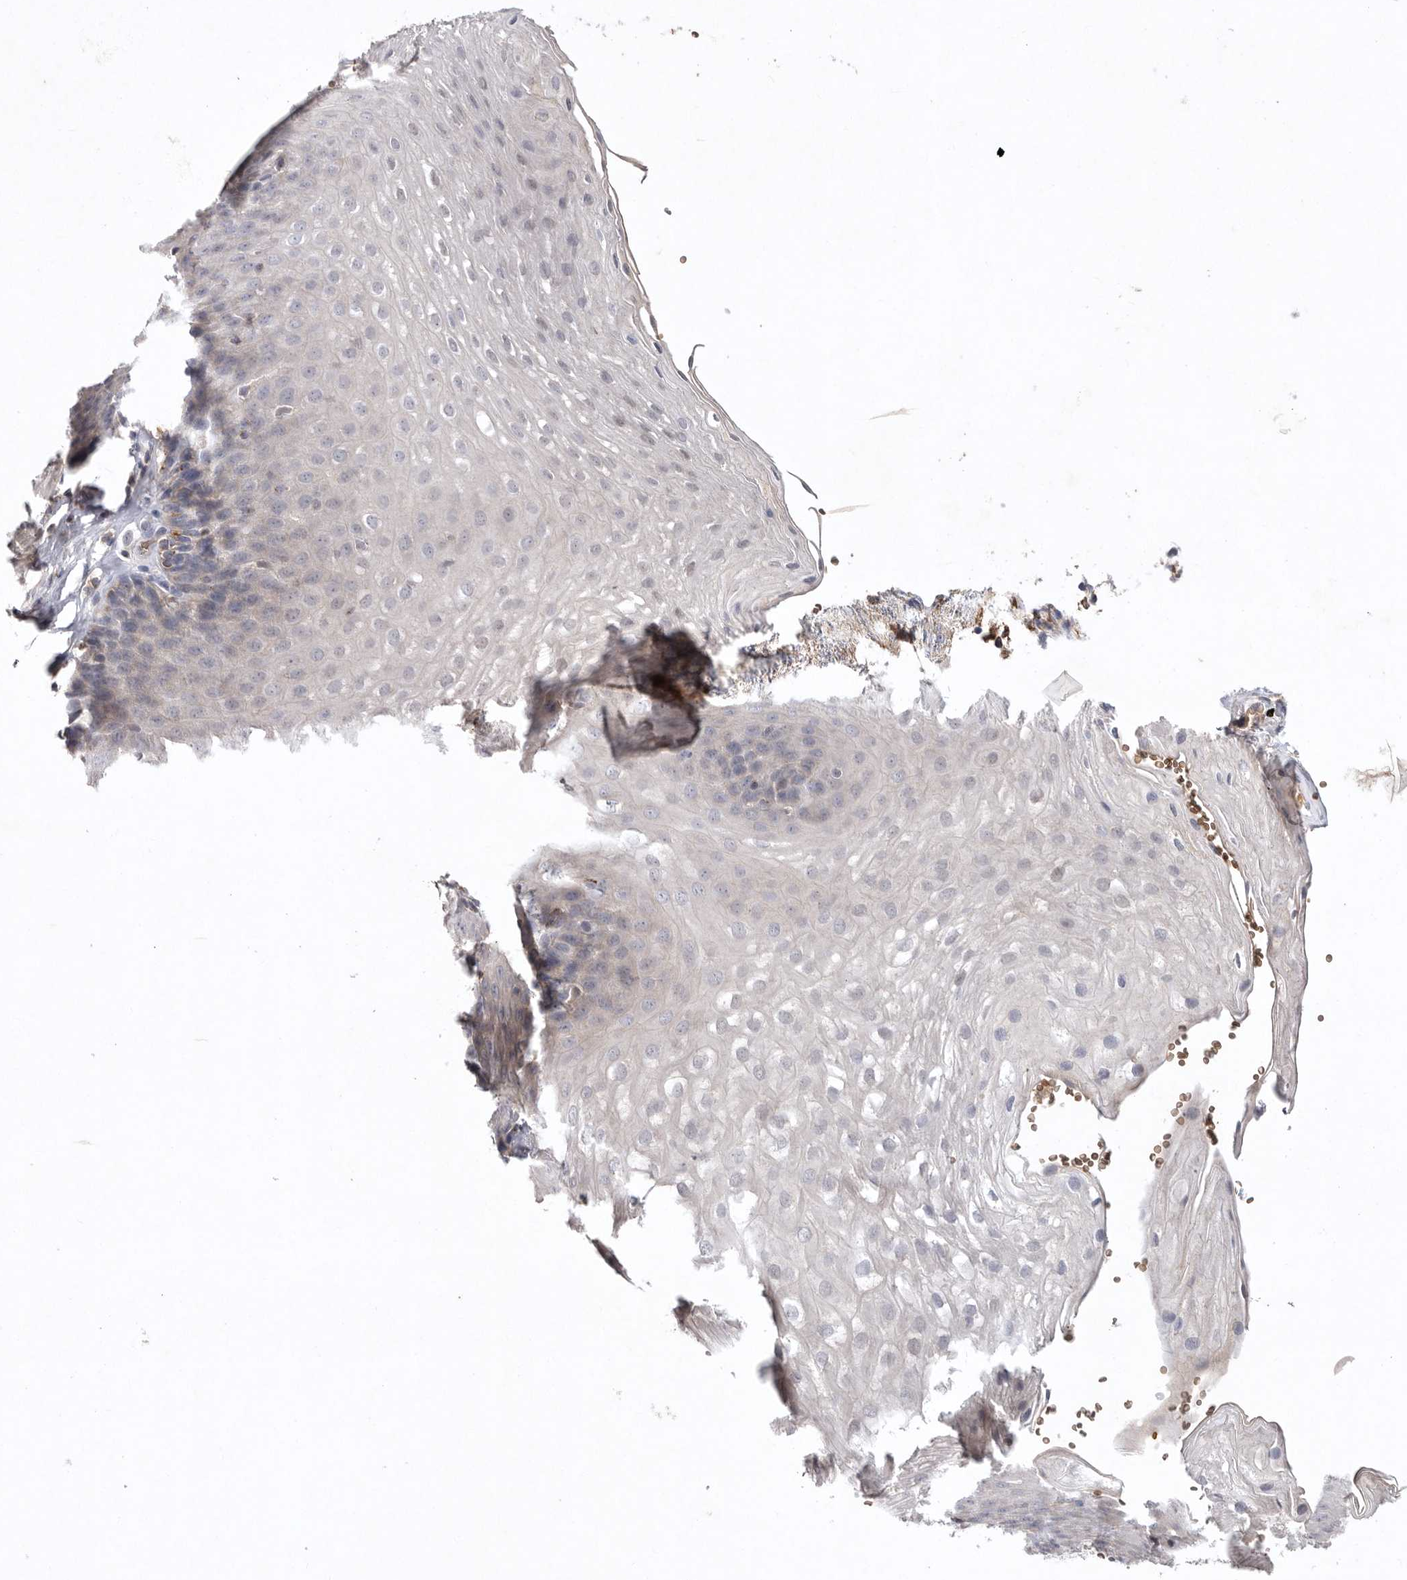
{"staining": {"intensity": "negative", "quantity": "none", "location": "none"}, "tissue": "esophagus", "cell_type": "Squamous epithelial cells", "image_type": "normal", "snomed": [{"axis": "morphology", "description": "Normal tissue, NOS"}, {"axis": "topography", "description": "Esophagus"}], "caption": "This histopathology image is of unremarkable esophagus stained with immunohistochemistry (IHC) to label a protein in brown with the nuclei are counter-stained blue. There is no staining in squamous epithelial cells.", "gene": "TNFSF14", "patient": {"sex": "female", "age": 66}}